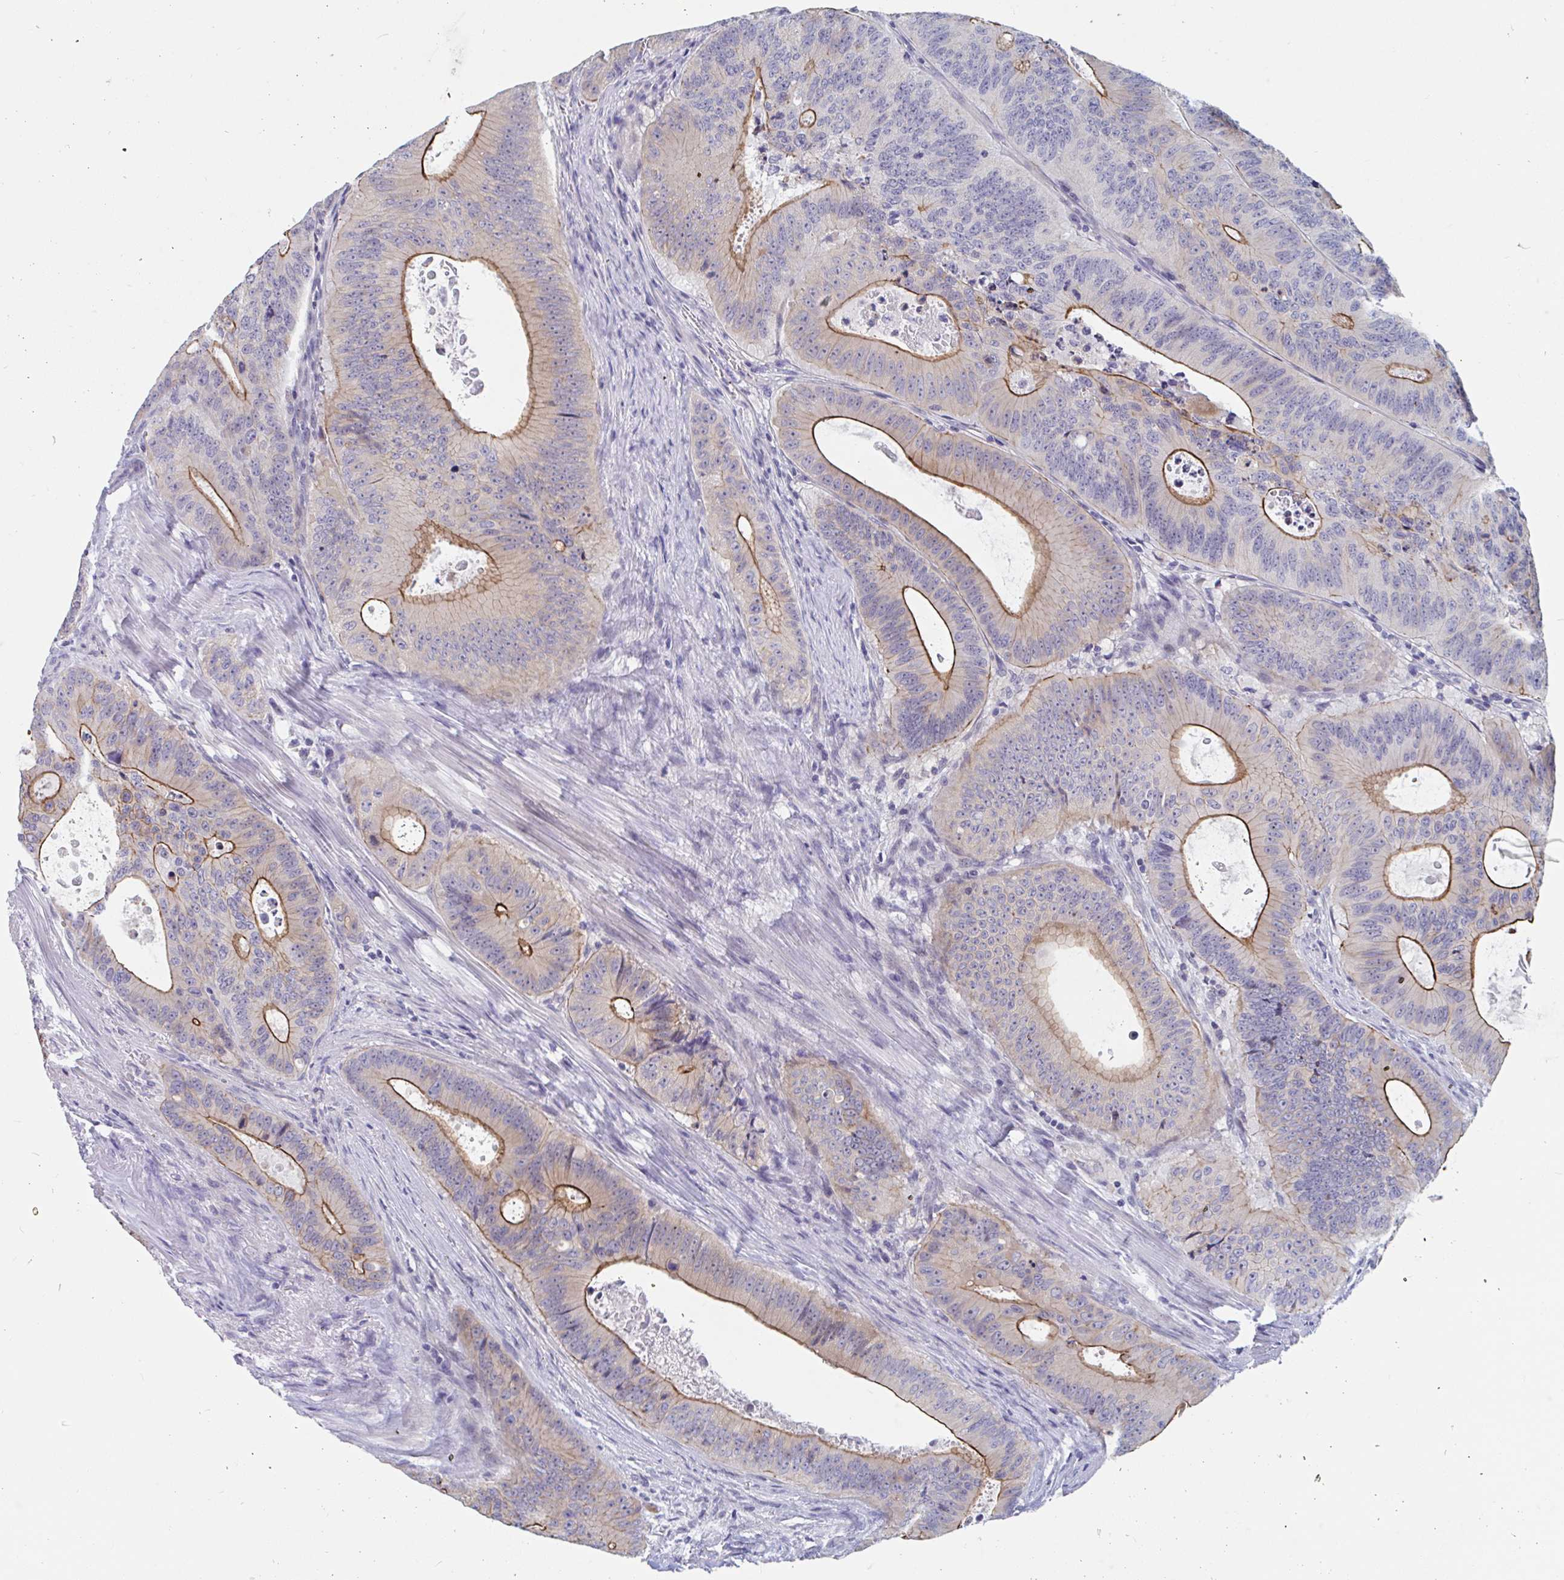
{"staining": {"intensity": "moderate", "quantity": "25%-75%", "location": "cytoplasmic/membranous"}, "tissue": "colorectal cancer", "cell_type": "Tumor cells", "image_type": "cancer", "snomed": [{"axis": "morphology", "description": "Adenocarcinoma, NOS"}, {"axis": "topography", "description": "Colon"}], "caption": "Moderate cytoplasmic/membranous expression is identified in approximately 25%-75% of tumor cells in adenocarcinoma (colorectal).", "gene": "UNKL", "patient": {"sex": "male", "age": 62}}